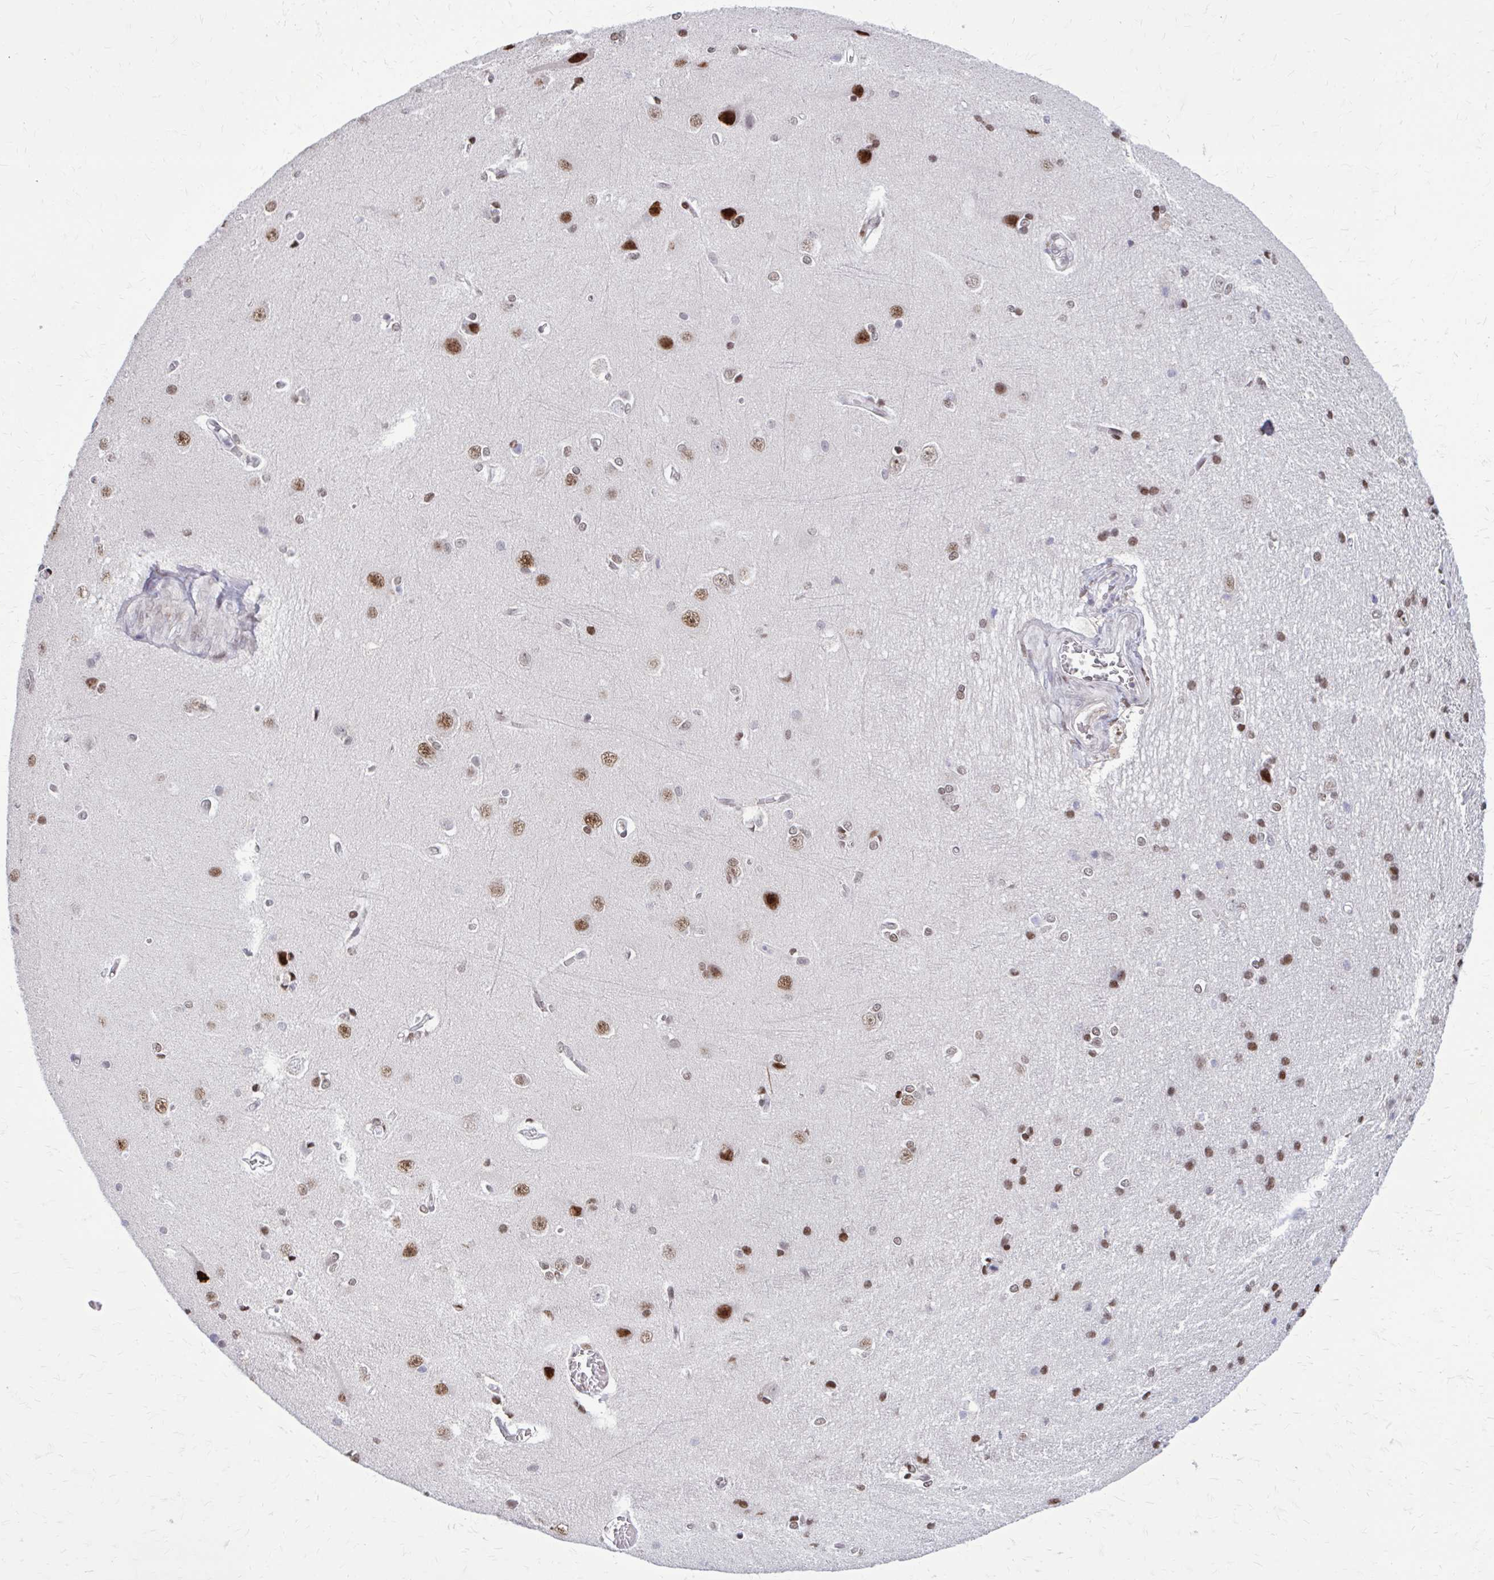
{"staining": {"intensity": "weak", "quantity": ">75%", "location": "nuclear"}, "tissue": "cerebral cortex", "cell_type": "Endothelial cells", "image_type": "normal", "snomed": [{"axis": "morphology", "description": "Normal tissue, NOS"}, {"axis": "topography", "description": "Cerebral cortex"}], "caption": "Brown immunohistochemical staining in benign cerebral cortex exhibits weak nuclear expression in about >75% of endothelial cells. The protein is shown in brown color, while the nuclei are stained blue.", "gene": "PSME4", "patient": {"sex": "male", "age": 37}}